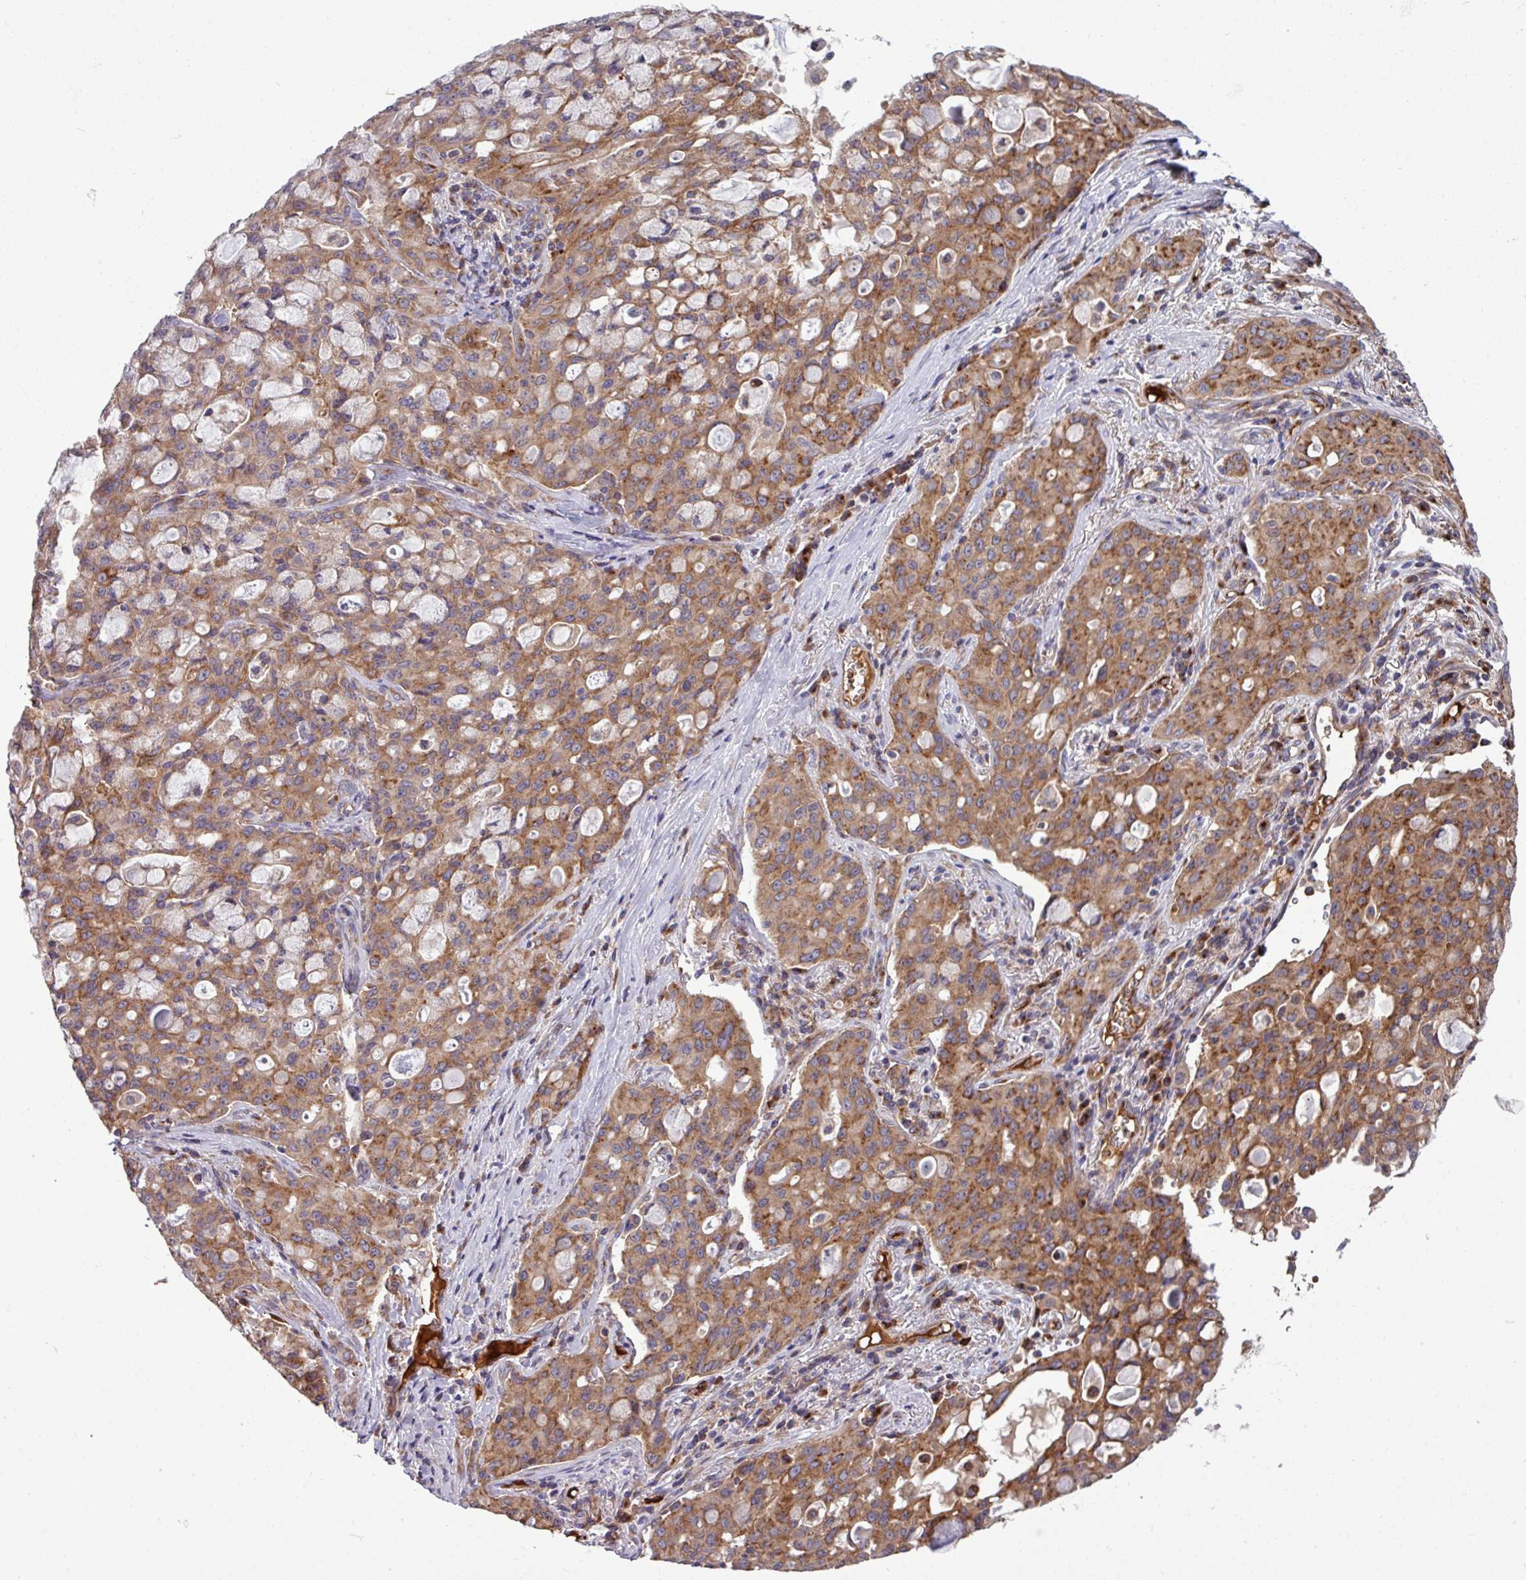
{"staining": {"intensity": "moderate", "quantity": ">75%", "location": "cytoplasmic/membranous"}, "tissue": "lung cancer", "cell_type": "Tumor cells", "image_type": "cancer", "snomed": [{"axis": "morphology", "description": "Adenocarcinoma, NOS"}, {"axis": "topography", "description": "Lung"}], "caption": "This image shows lung cancer stained with immunohistochemistry to label a protein in brown. The cytoplasmic/membranous of tumor cells show moderate positivity for the protein. Nuclei are counter-stained blue.", "gene": "LSM12", "patient": {"sex": "female", "age": 44}}